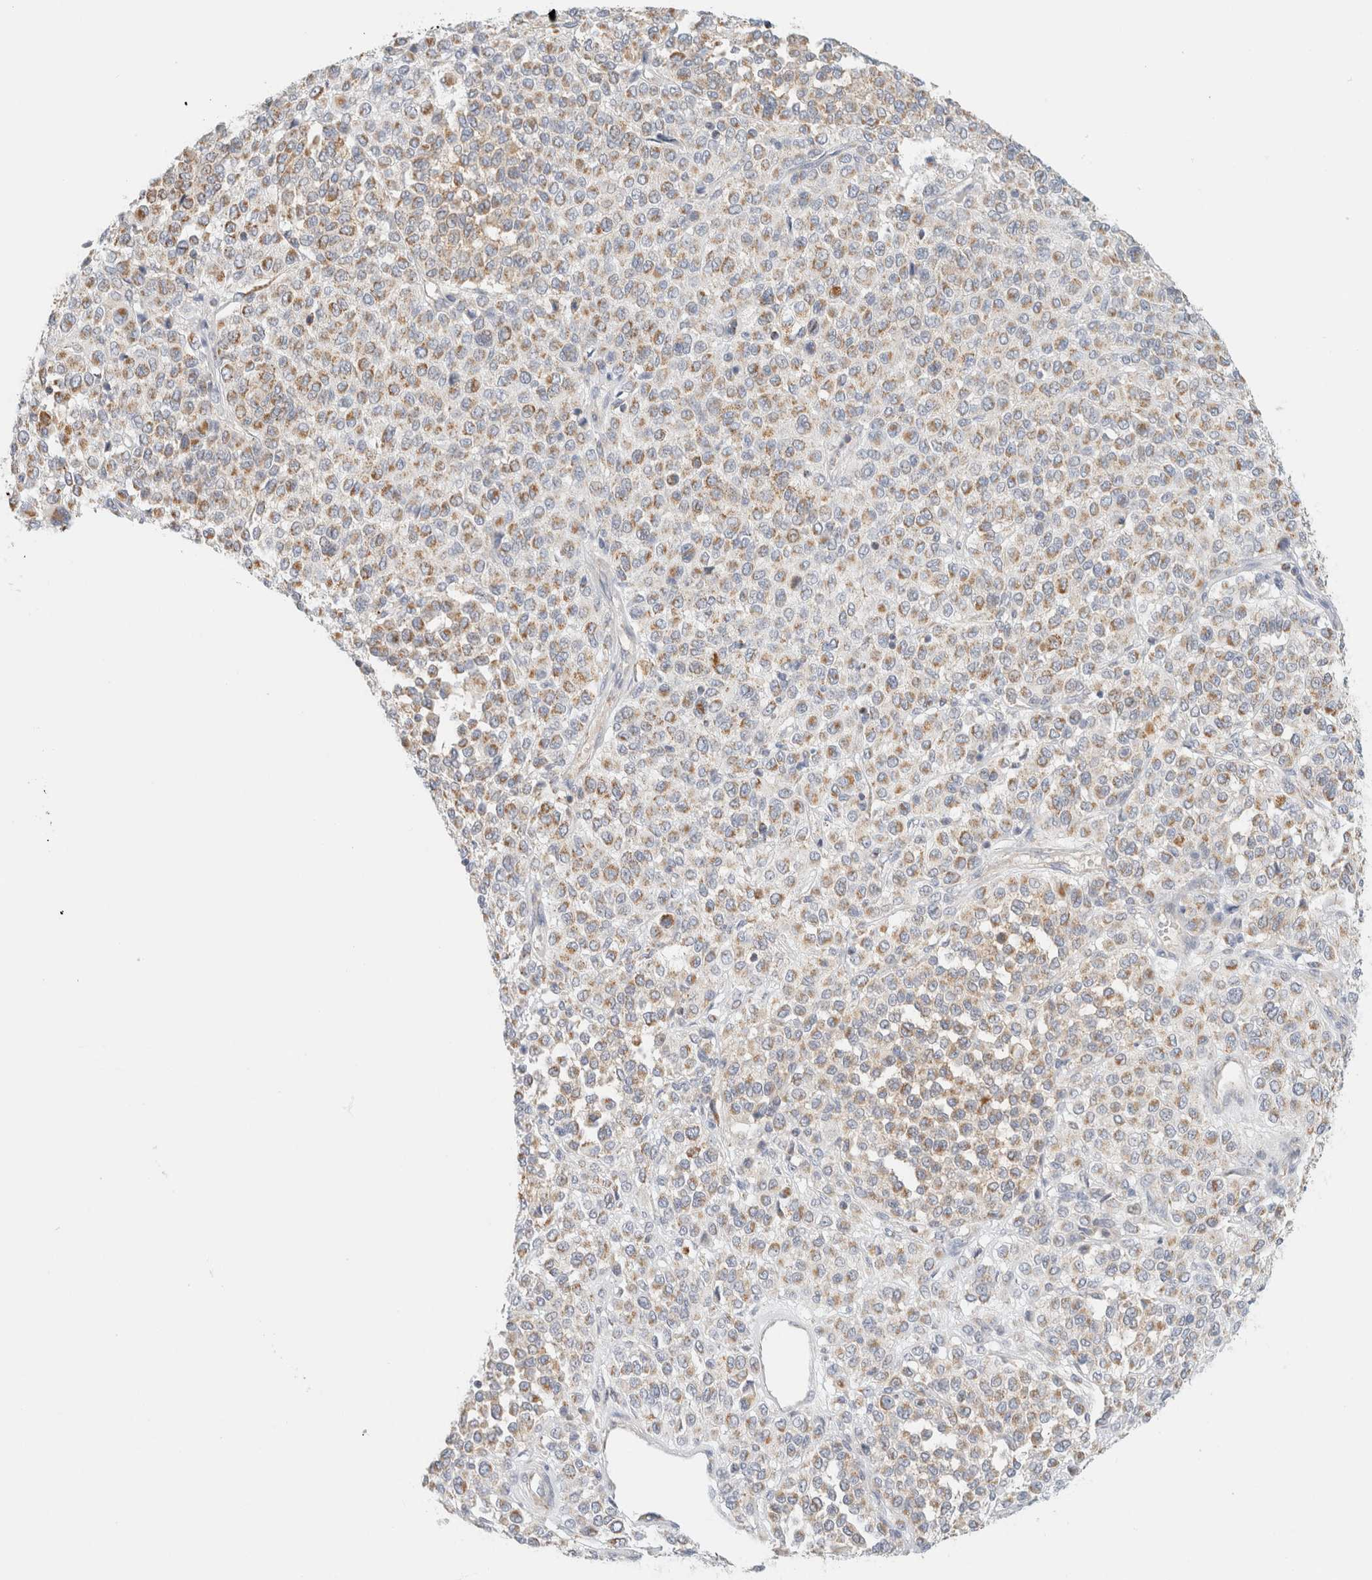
{"staining": {"intensity": "weak", "quantity": ">75%", "location": "cytoplasmic/membranous"}, "tissue": "melanoma", "cell_type": "Tumor cells", "image_type": "cancer", "snomed": [{"axis": "morphology", "description": "Malignant melanoma, Metastatic site"}, {"axis": "topography", "description": "Pancreas"}], "caption": "Weak cytoplasmic/membranous positivity is seen in approximately >75% of tumor cells in melanoma.", "gene": "HDHD3", "patient": {"sex": "female", "age": 30}}